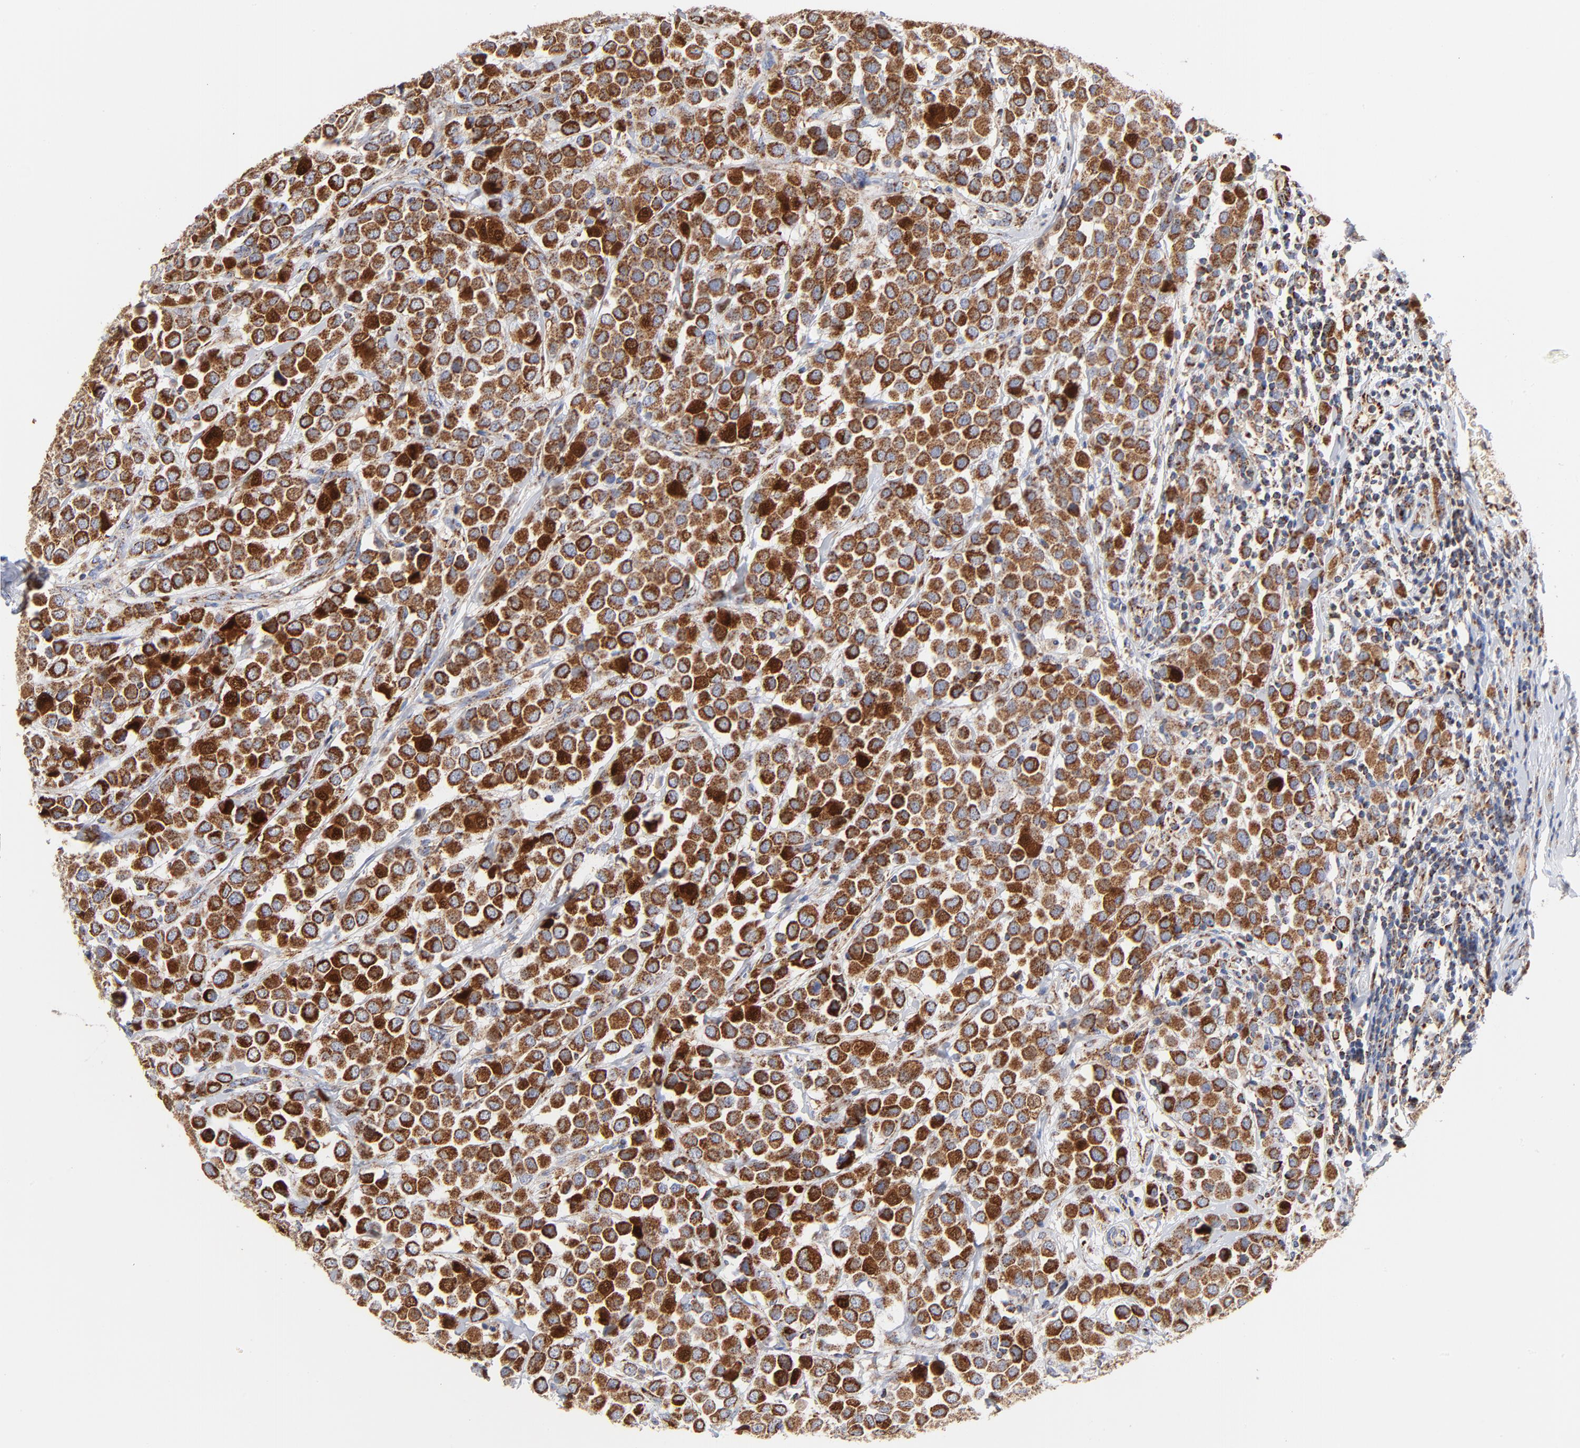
{"staining": {"intensity": "strong", "quantity": ">75%", "location": "cytoplasmic/membranous"}, "tissue": "breast cancer", "cell_type": "Tumor cells", "image_type": "cancer", "snomed": [{"axis": "morphology", "description": "Duct carcinoma"}, {"axis": "topography", "description": "Breast"}], "caption": "The micrograph shows a brown stain indicating the presence of a protein in the cytoplasmic/membranous of tumor cells in breast invasive ductal carcinoma. (DAB (3,3'-diaminobenzidine) IHC, brown staining for protein, blue staining for nuclei).", "gene": "DIABLO", "patient": {"sex": "female", "age": 61}}